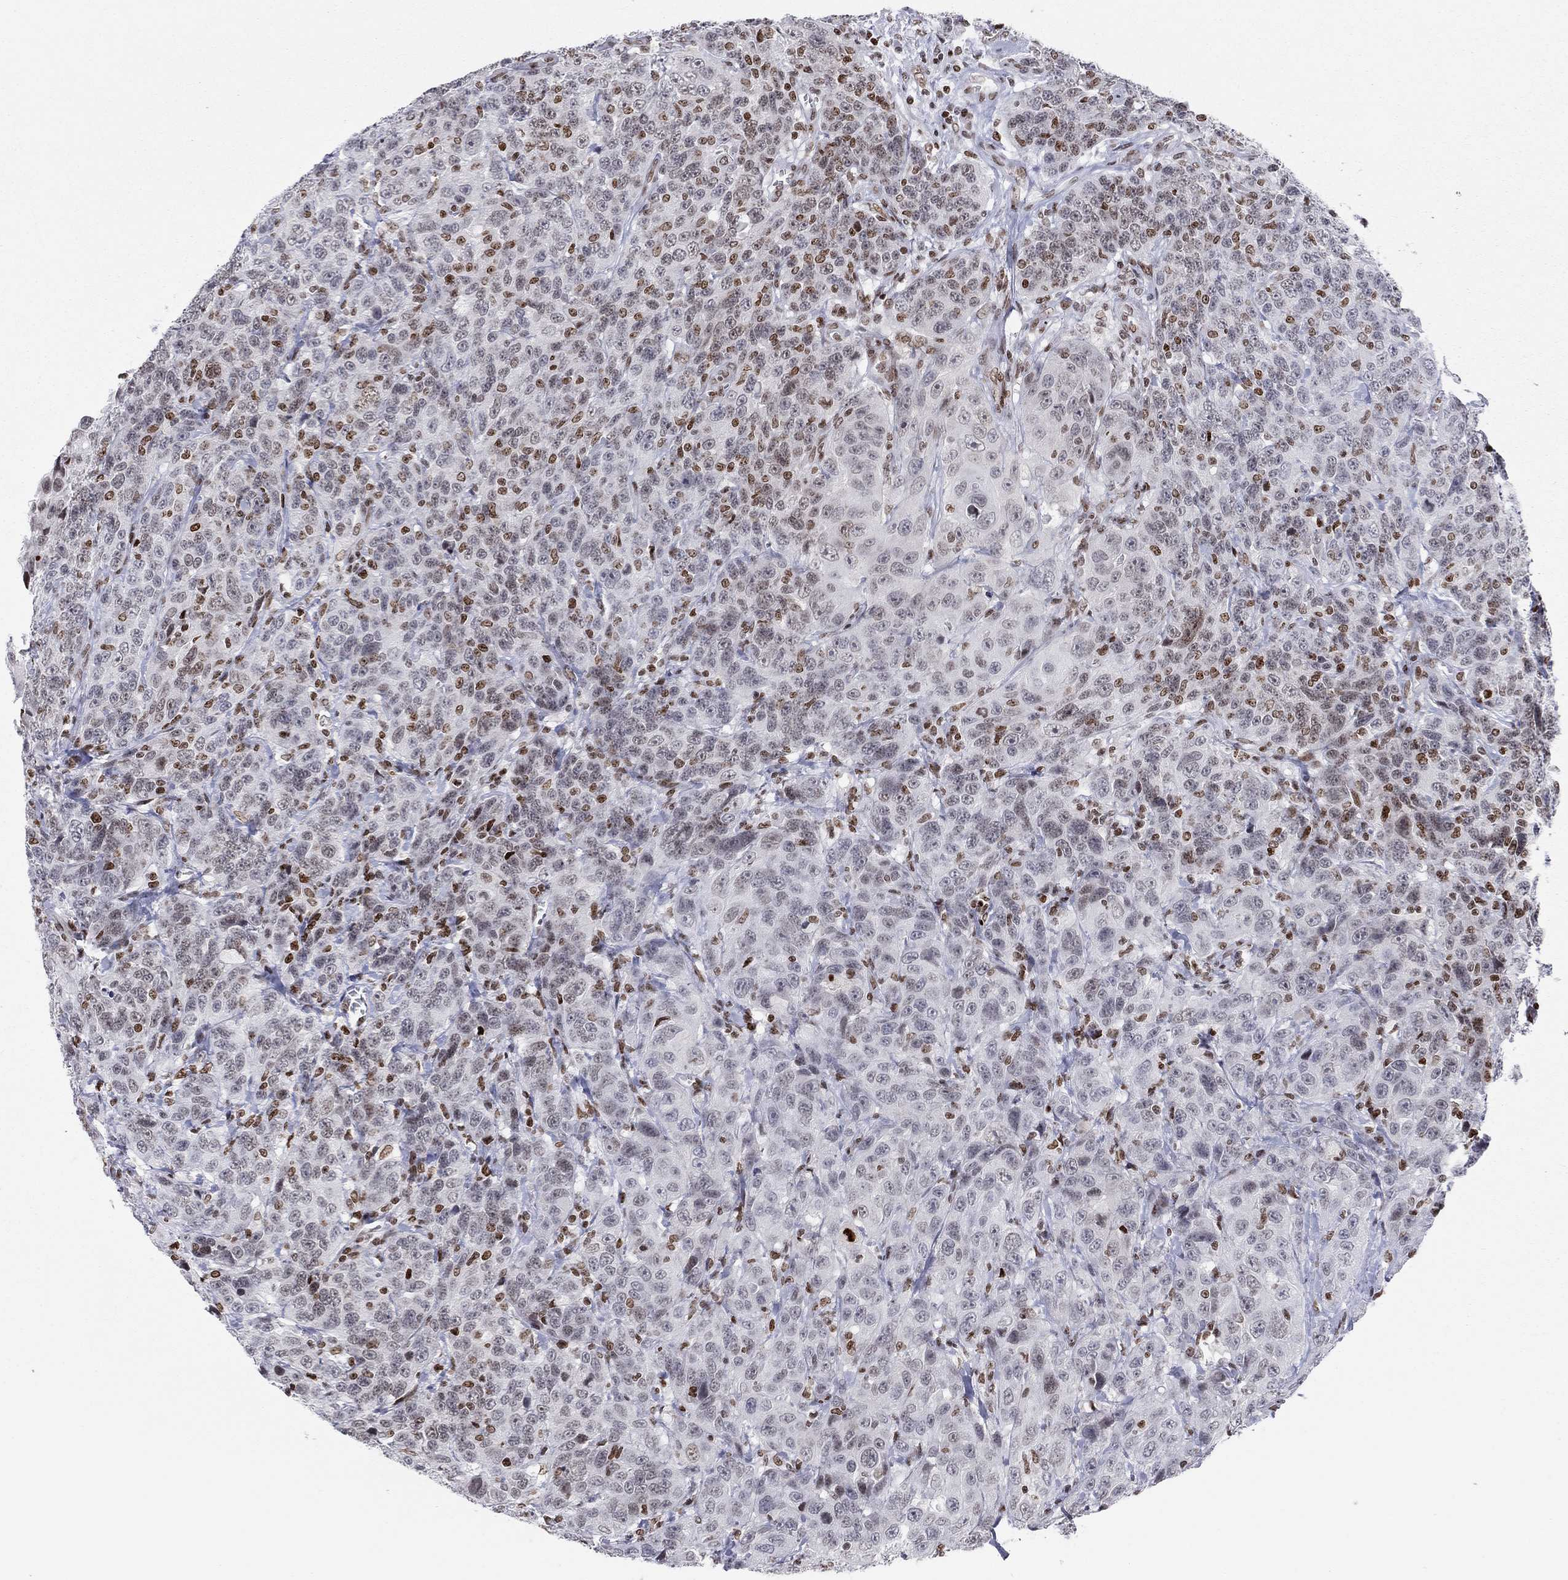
{"staining": {"intensity": "moderate", "quantity": "<25%", "location": "nuclear"}, "tissue": "urothelial cancer", "cell_type": "Tumor cells", "image_type": "cancer", "snomed": [{"axis": "morphology", "description": "Urothelial carcinoma, NOS"}, {"axis": "morphology", "description": "Urothelial carcinoma, High grade"}, {"axis": "topography", "description": "Urinary bladder"}], "caption": "Protein expression analysis of human urothelial cancer reveals moderate nuclear positivity in approximately <25% of tumor cells.", "gene": "H2AX", "patient": {"sex": "female", "age": 73}}